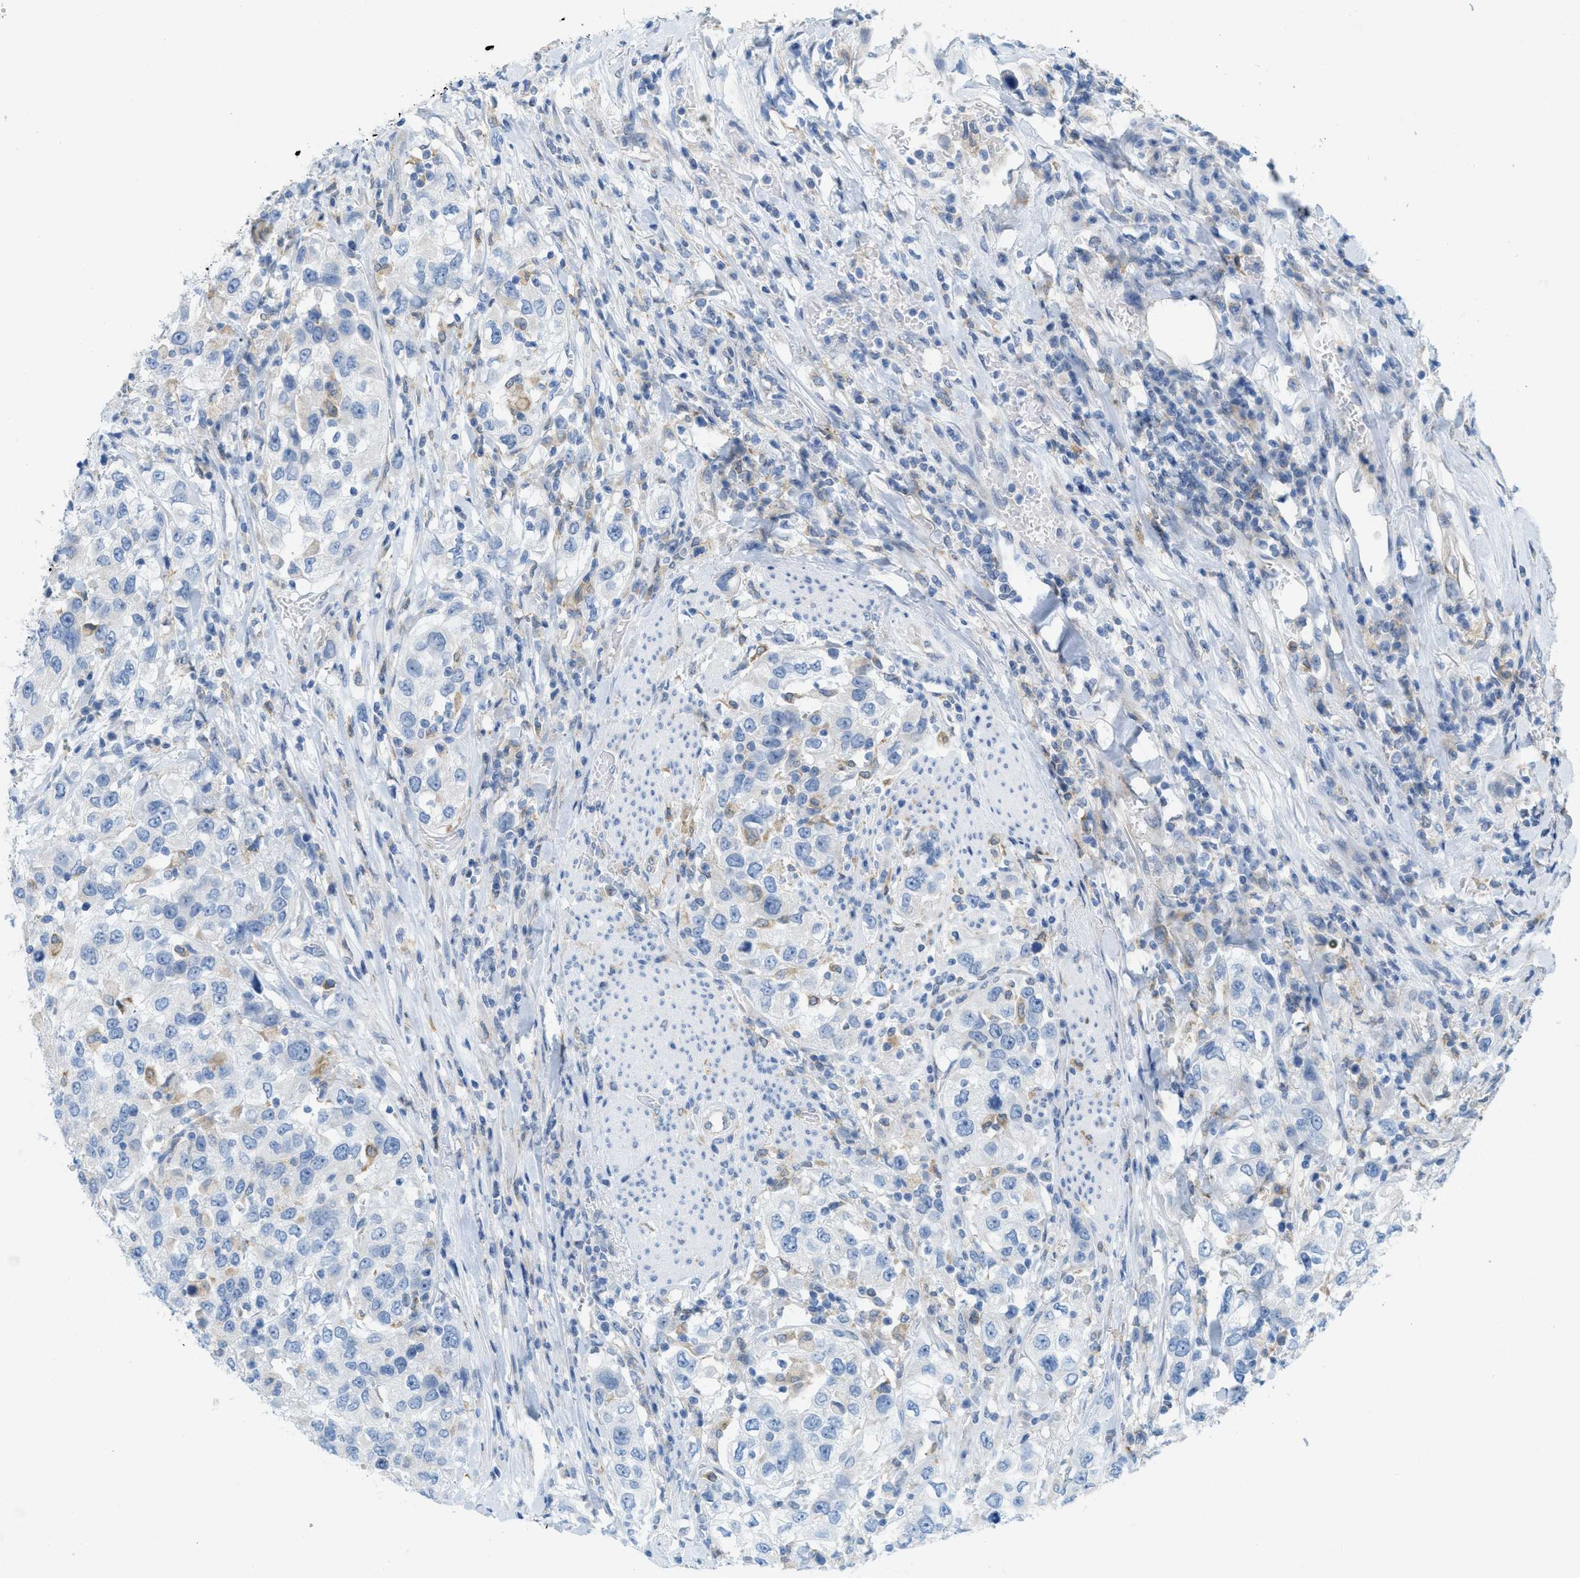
{"staining": {"intensity": "weak", "quantity": "<25%", "location": "cytoplasmic/membranous"}, "tissue": "urothelial cancer", "cell_type": "Tumor cells", "image_type": "cancer", "snomed": [{"axis": "morphology", "description": "Urothelial carcinoma, High grade"}, {"axis": "topography", "description": "Urinary bladder"}], "caption": "Protein analysis of high-grade urothelial carcinoma exhibits no significant positivity in tumor cells.", "gene": "TEX264", "patient": {"sex": "female", "age": 80}}